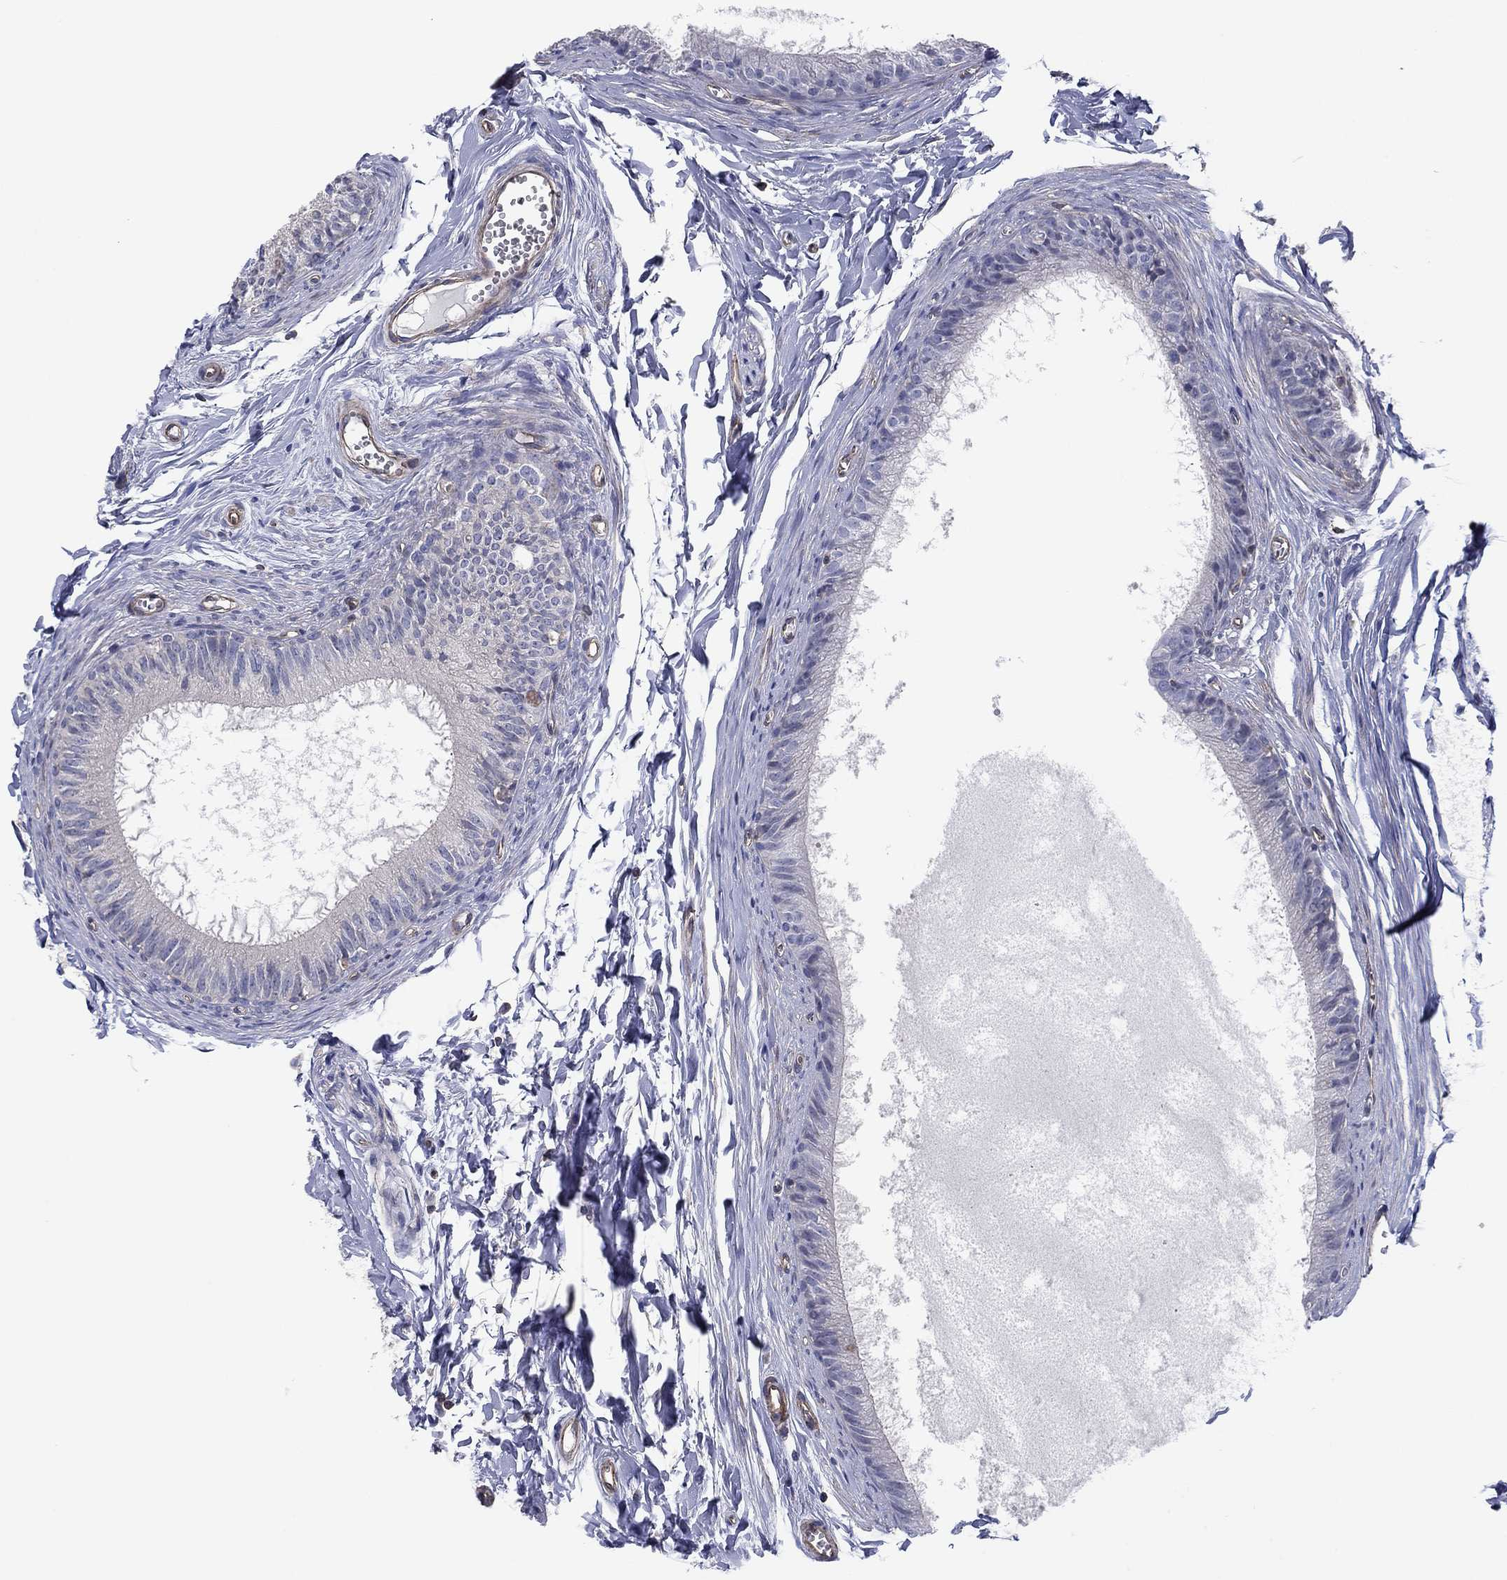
{"staining": {"intensity": "negative", "quantity": "none", "location": "none"}, "tissue": "epididymis", "cell_type": "Glandular cells", "image_type": "normal", "snomed": [{"axis": "morphology", "description": "Normal tissue, NOS"}, {"axis": "topography", "description": "Epididymis"}], "caption": "A high-resolution image shows immunohistochemistry staining of unremarkable epididymis, which demonstrates no significant positivity in glandular cells.", "gene": "PSD4", "patient": {"sex": "male", "age": 51}}